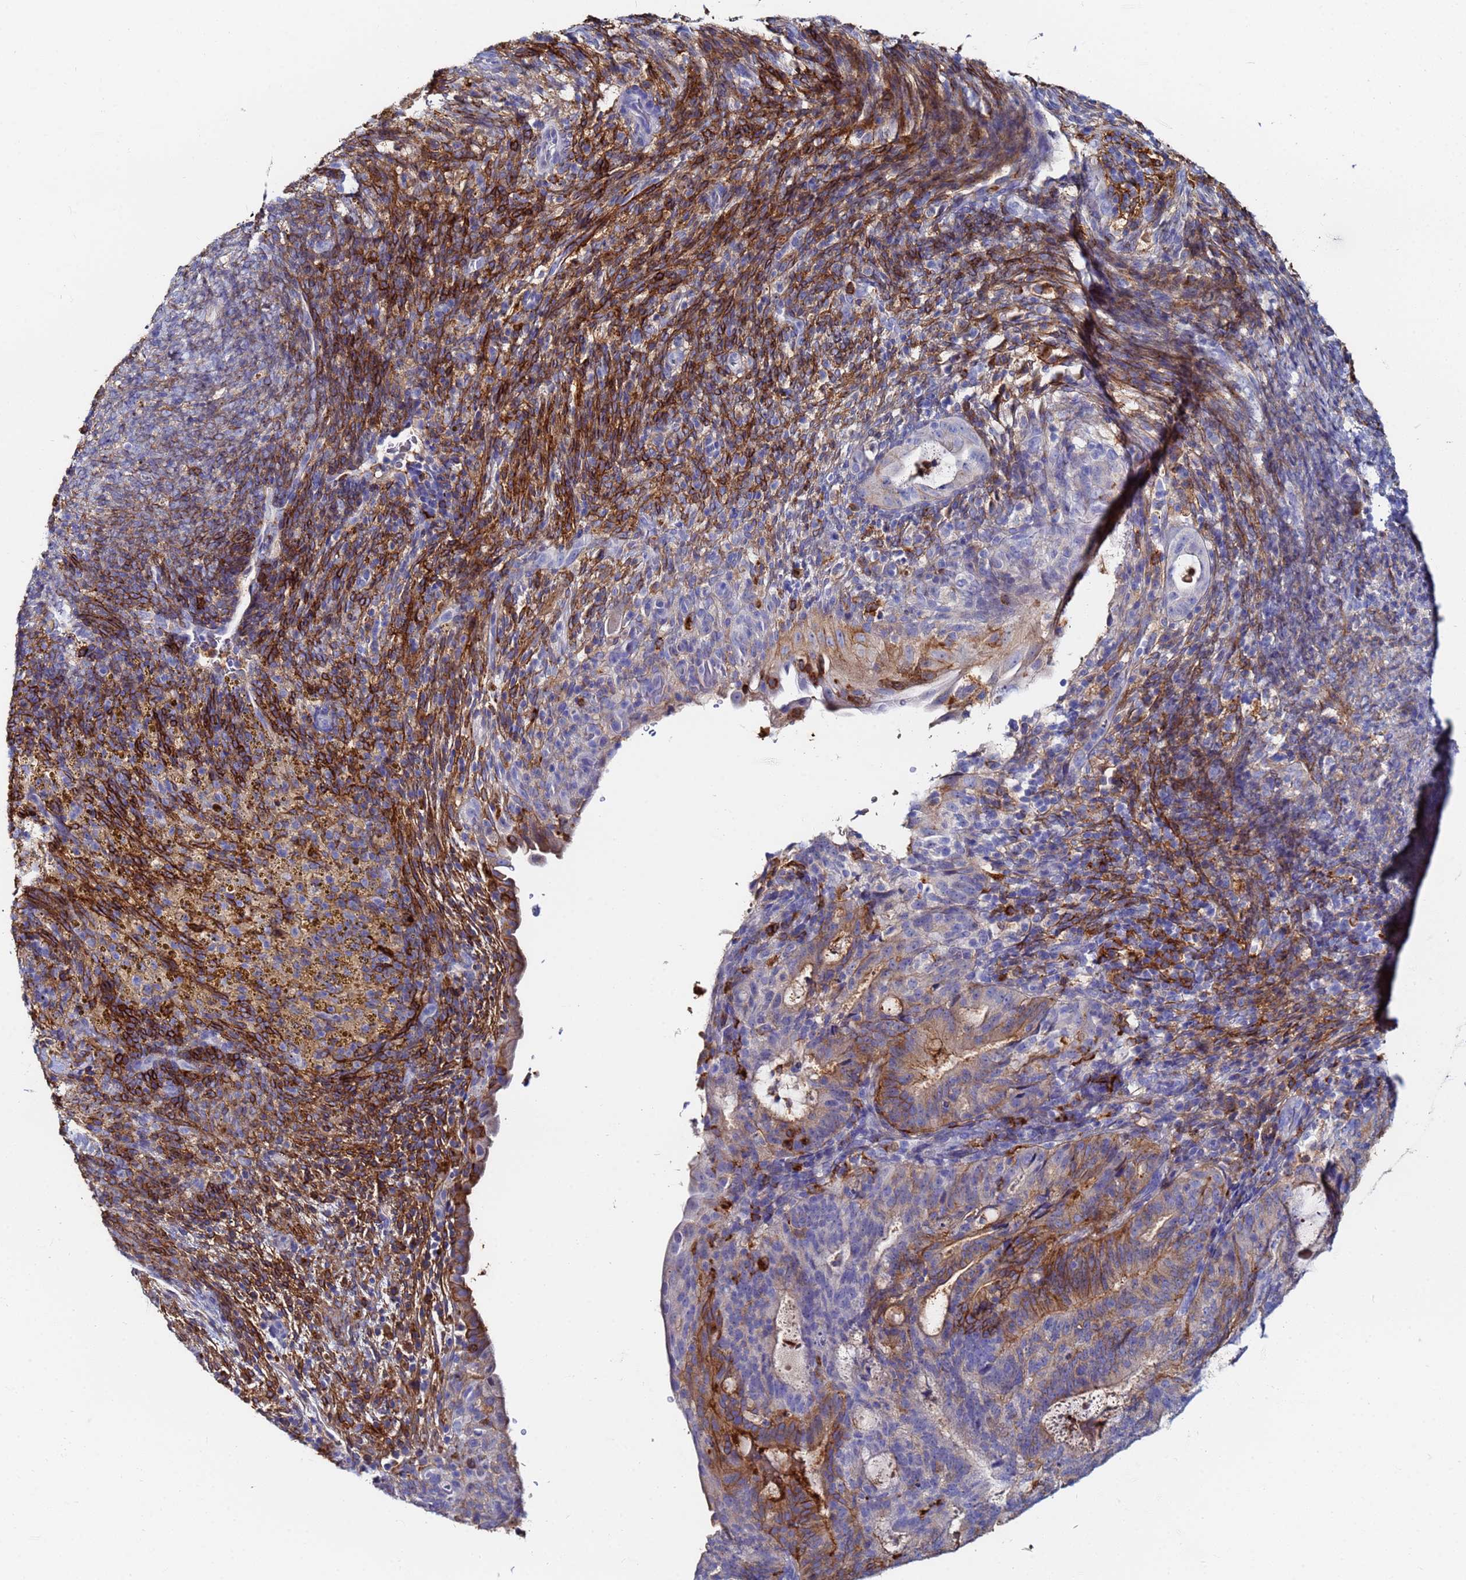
{"staining": {"intensity": "moderate", "quantity": "25%-75%", "location": "cytoplasmic/membranous"}, "tissue": "endometrial cancer", "cell_type": "Tumor cells", "image_type": "cancer", "snomed": [{"axis": "morphology", "description": "Adenocarcinoma, NOS"}, {"axis": "topography", "description": "Endometrium"}], "caption": "This histopathology image demonstrates endometrial cancer stained with IHC to label a protein in brown. The cytoplasmic/membranous of tumor cells show moderate positivity for the protein. Nuclei are counter-stained blue.", "gene": "BASP1", "patient": {"sex": "female", "age": 70}}